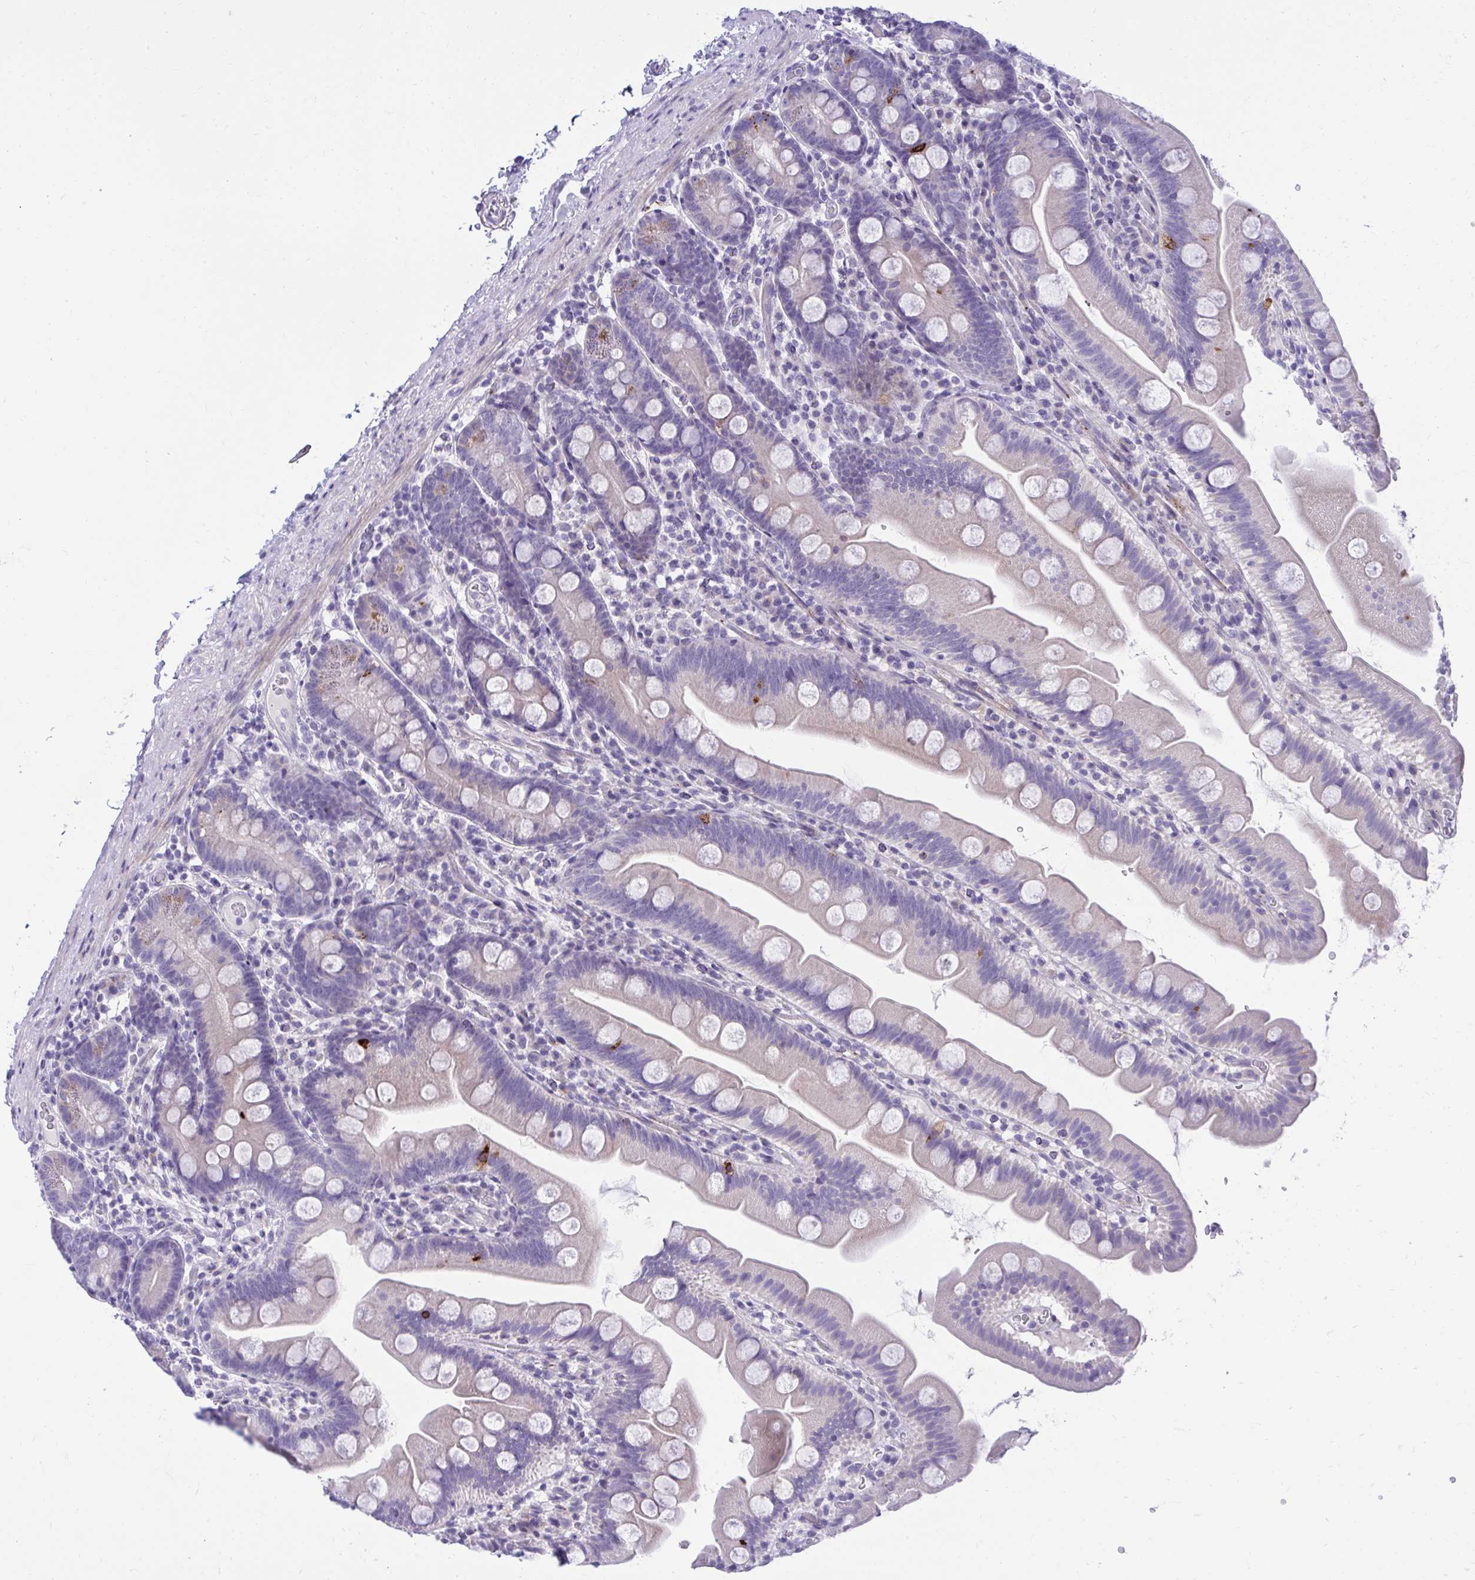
{"staining": {"intensity": "moderate", "quantity": "<25%", "location": "cytoplasmic/membranous"}, "tissue": "small intestine", "cell_type": "Glandular cells", "image_type": "normal", "snomed": [{"axis": "morphology", "description": "Normal tissue, NOS"}, {"axis": "topography", "description": "Small intestine"}], "caption": "Glandular cells display low levels of moderate cytoplasmic/membranous staining in approximately <25% of cells in unremarkable small intestine.", "gene": "AIG1", "patient": {"sex": "female", "age": 68}}